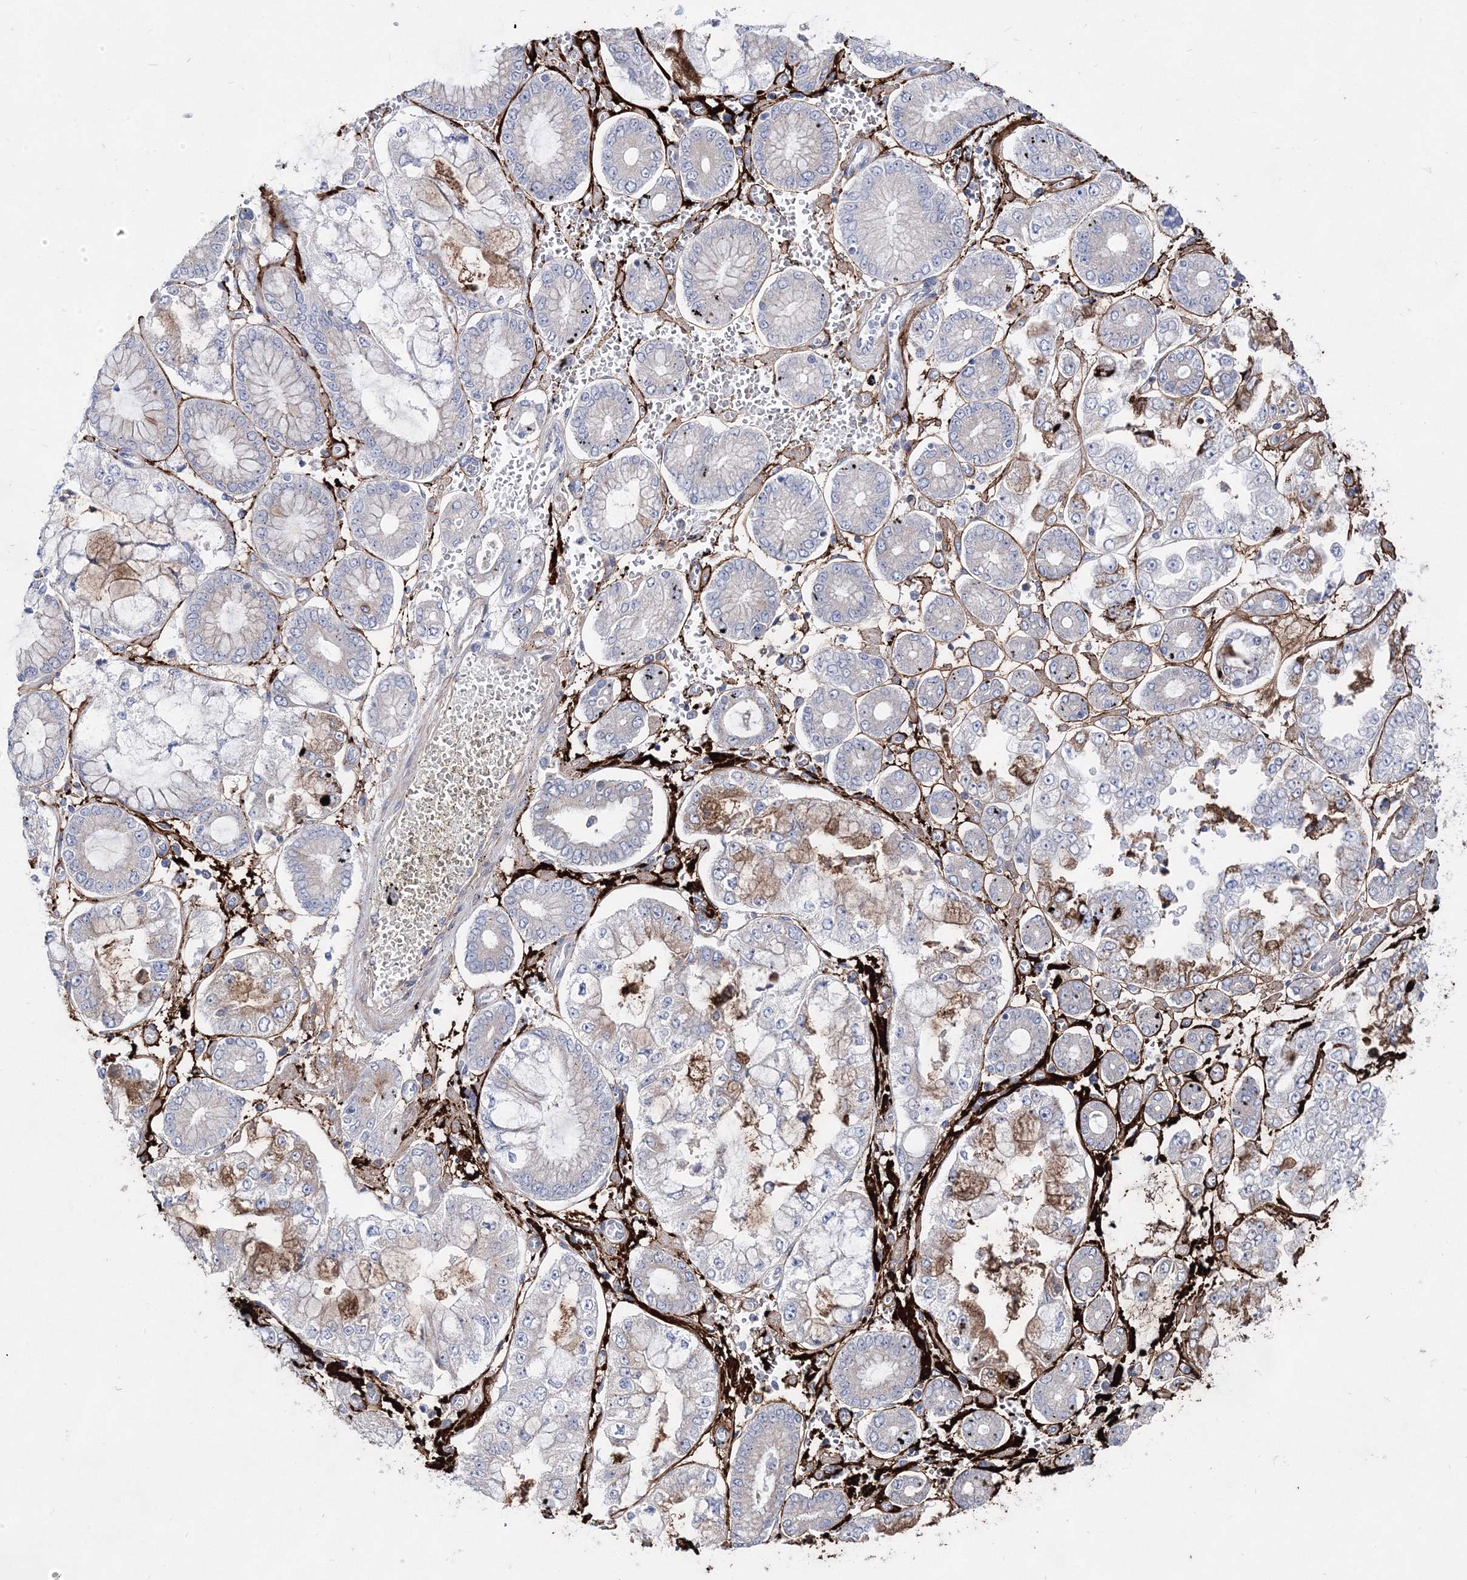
{"staining": {"intensity": "moderate", "quantity": "<25%", "location": "cytoplasmic/membranous"}, "tissue": "stomach cancer", "cell_type": "Tumor cells", "image_type": "cancer", "snomed": [{"axis": "morphology", "description": "Adenocarcinoma, NOS"}, {"axis": "topography", "description": "Stomach"}], "caption": "Stomach adenocarcinoma stained with a brown dye displays moderate cytoplasmic/membranous positive positivity in approximately <25% of tumor cells.", "gene": "ARHGAP32", "patient": {"sex": "male", "age": 76}}